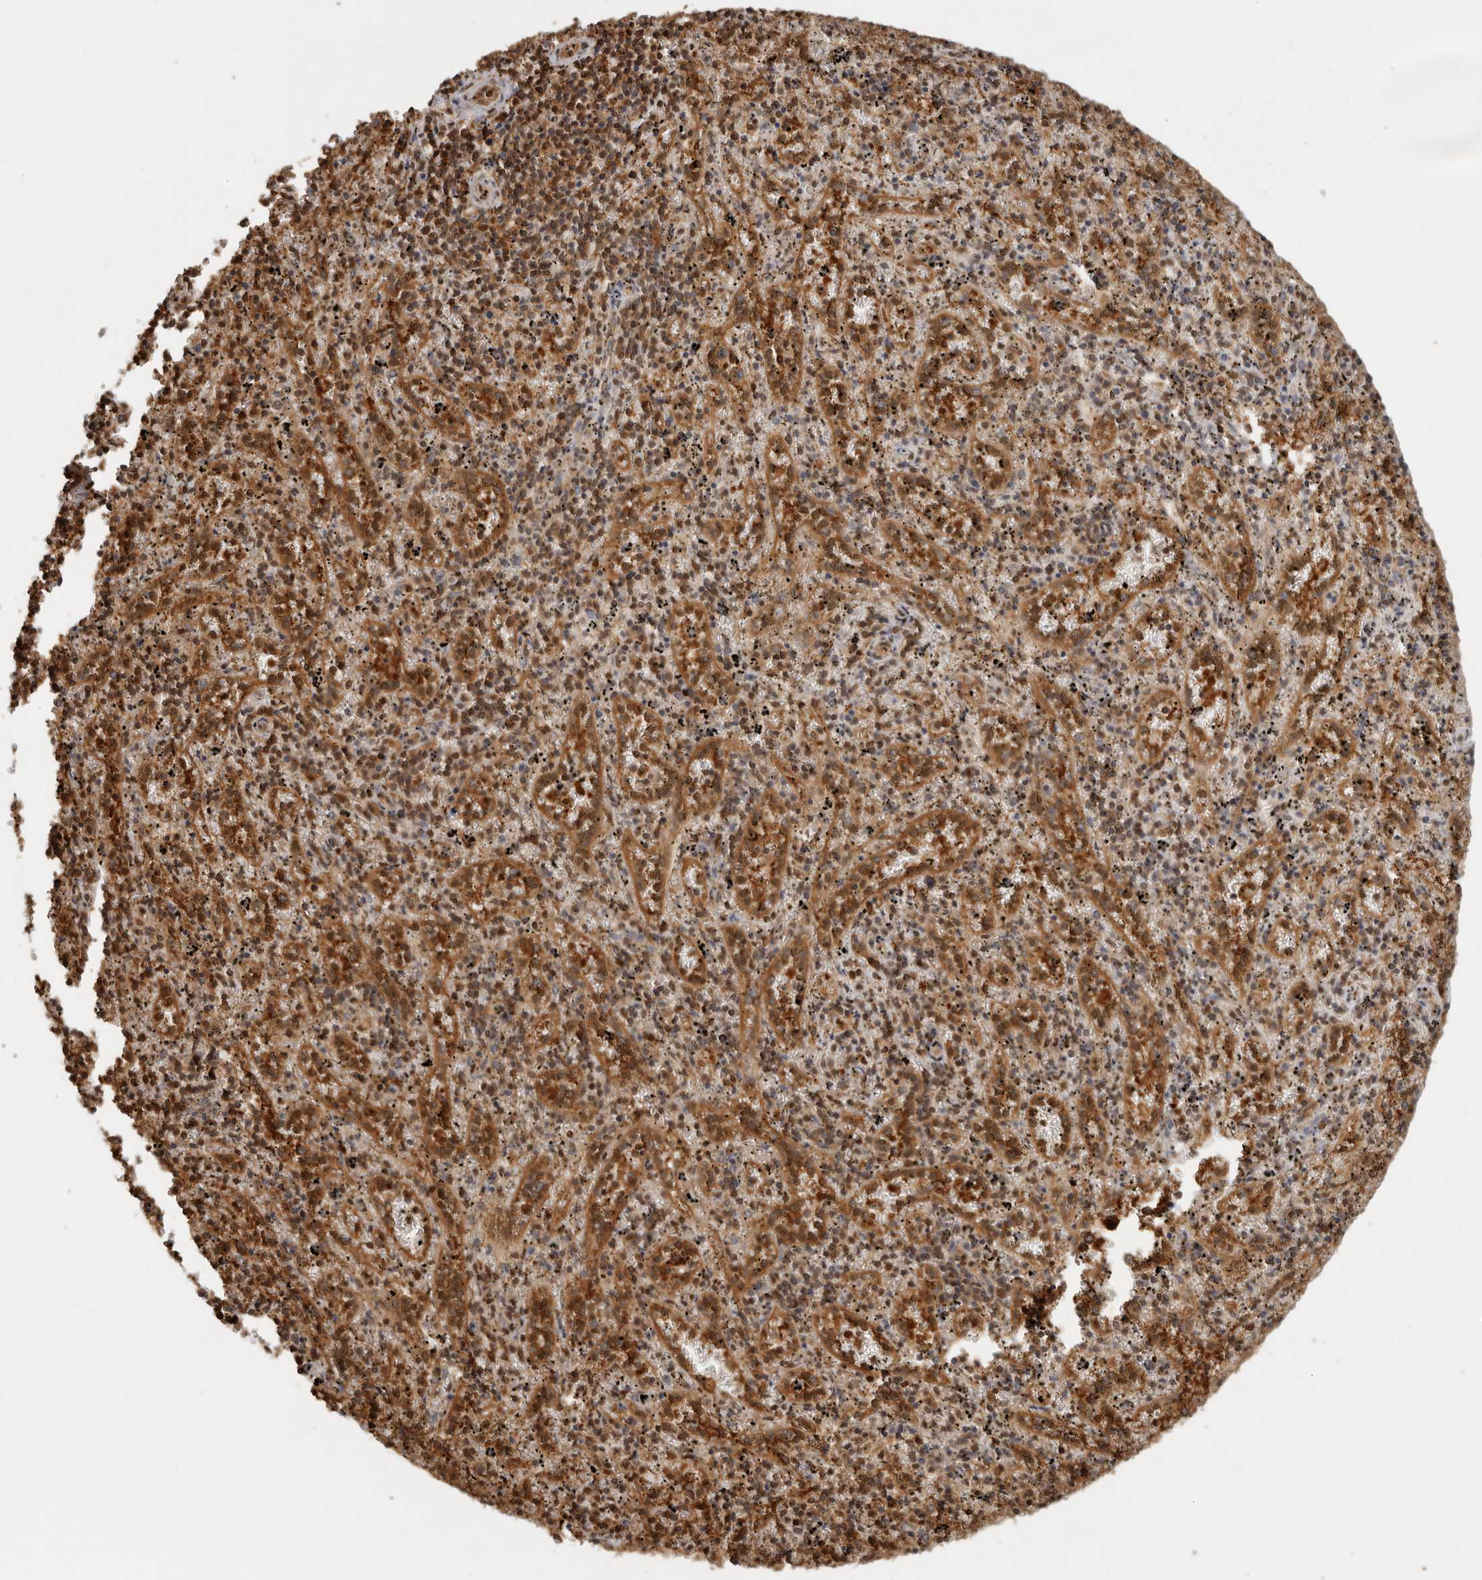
{"staining": {"intensity": "moderate", "quantity": ">75%", "location": "cytoplasmic/membranous,nuclear"}, "tissue": "spleen", "cell_type": "Cells in red pulp", "image_type": "normal", "snomed": [{"axis": "morphology", "description": "Normal tissue, NOS"}, {"axis": "topography", "description": "Spleen"}], "caption": "Spleen stained for a protein (brown) exhibits moderate cytoplasmic/membranous,nuclear positive positivity in about >75% of cells in red pulp.", "gene": "PSMA5", "patient": {"sex": "male", "age": 11}}